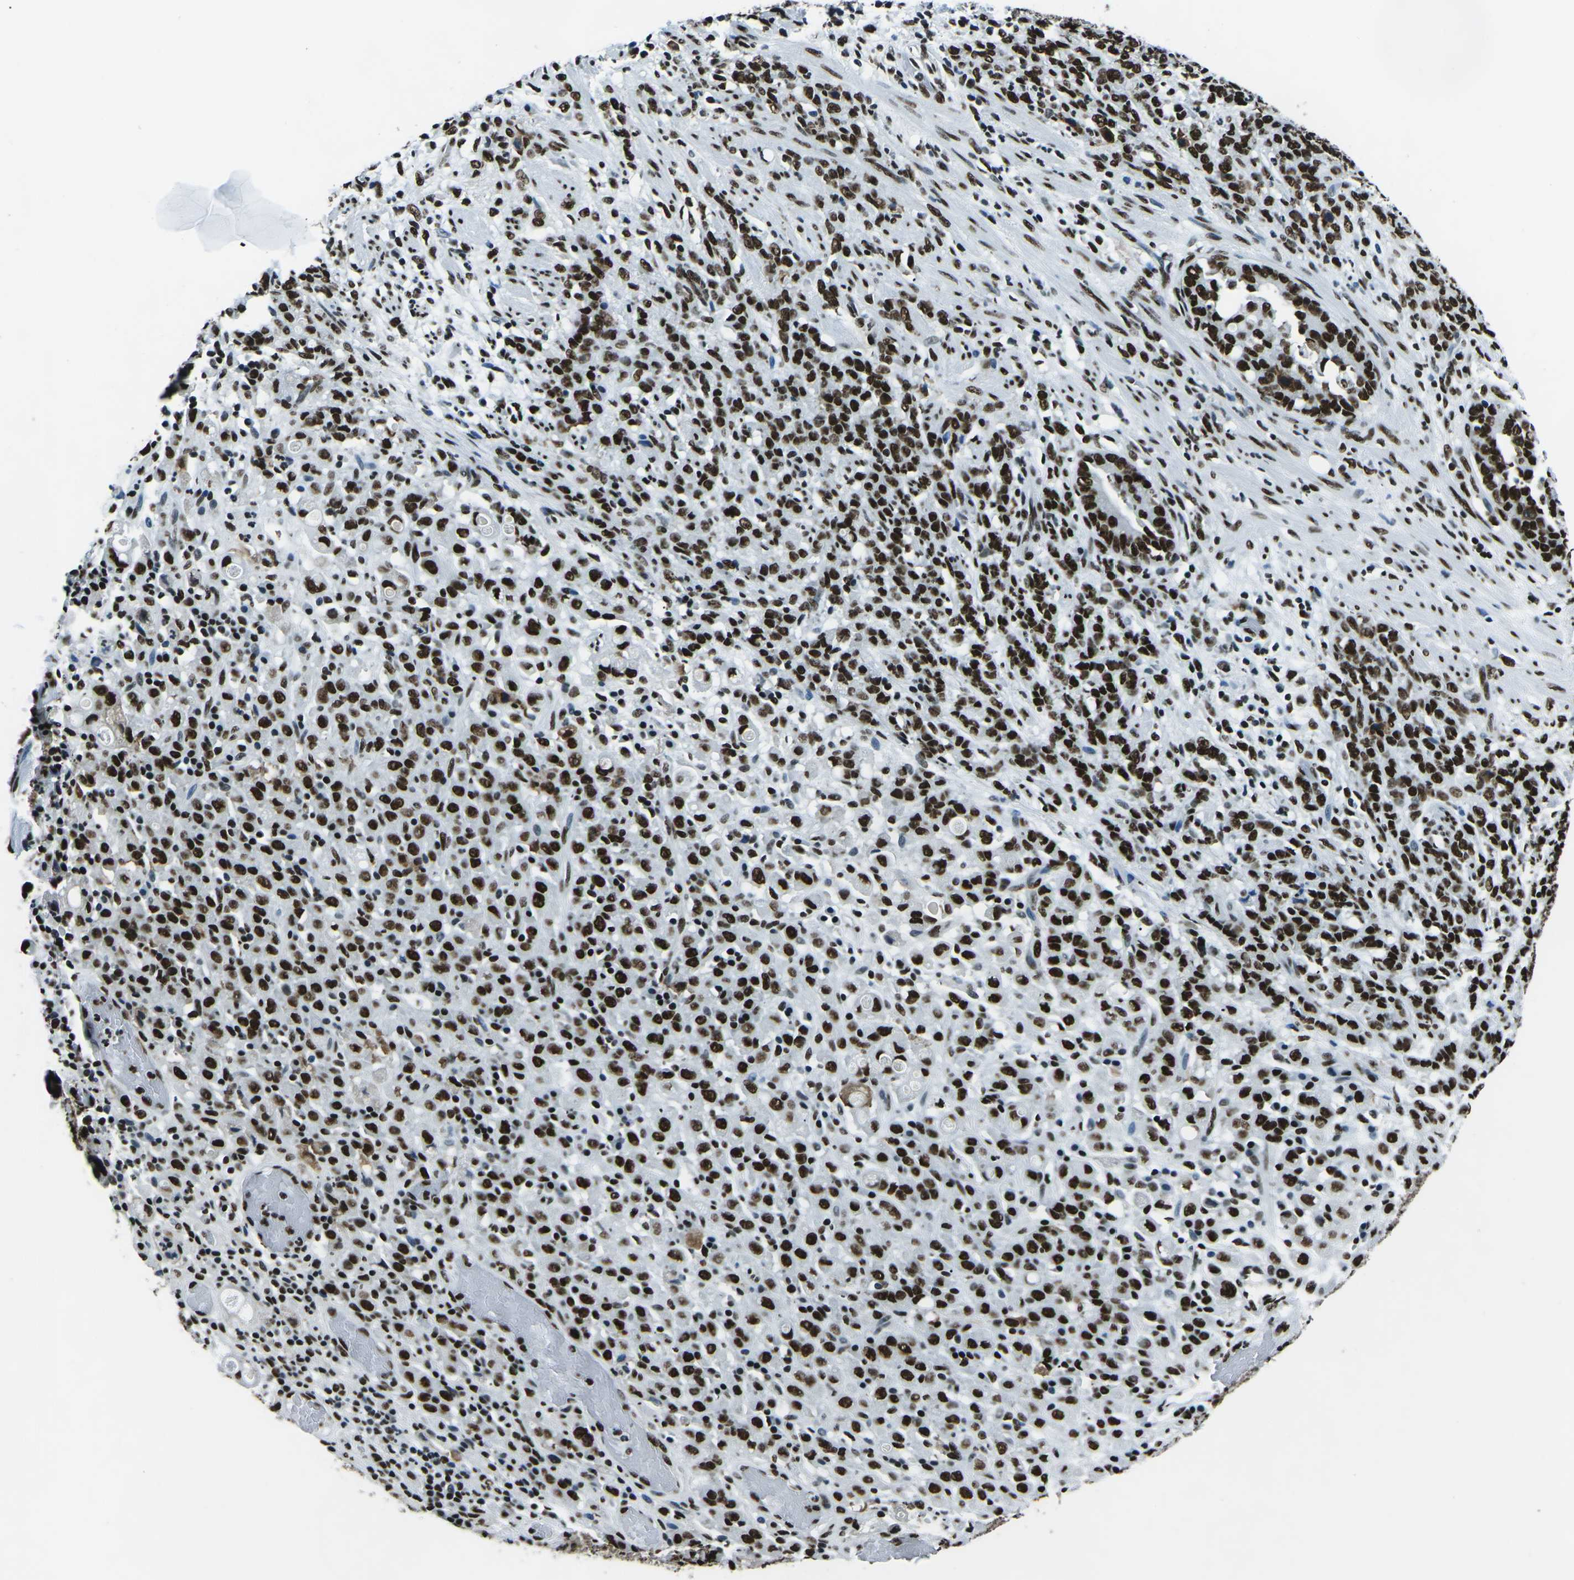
{"staining": {"intensity": "strong", "quantity": ">75%", "location": "nuclear"}, "tissue": "stomach cancer", "cell_type": "Tumor cells", "image_type": "cancer", "snomed": [{"axis": "morphology", "description": "Adenocarcinoma, NOS"}, {"axis": "topography", "description": "Stomach, lower"}], "caption": "Protein expression analysis of stomach adenocarcinoma demonstrates strong nuclear positivity in about >75% of tumor cells.", "gene": "HNRNPL", "patient": {"sex": "male", "age": 88}}